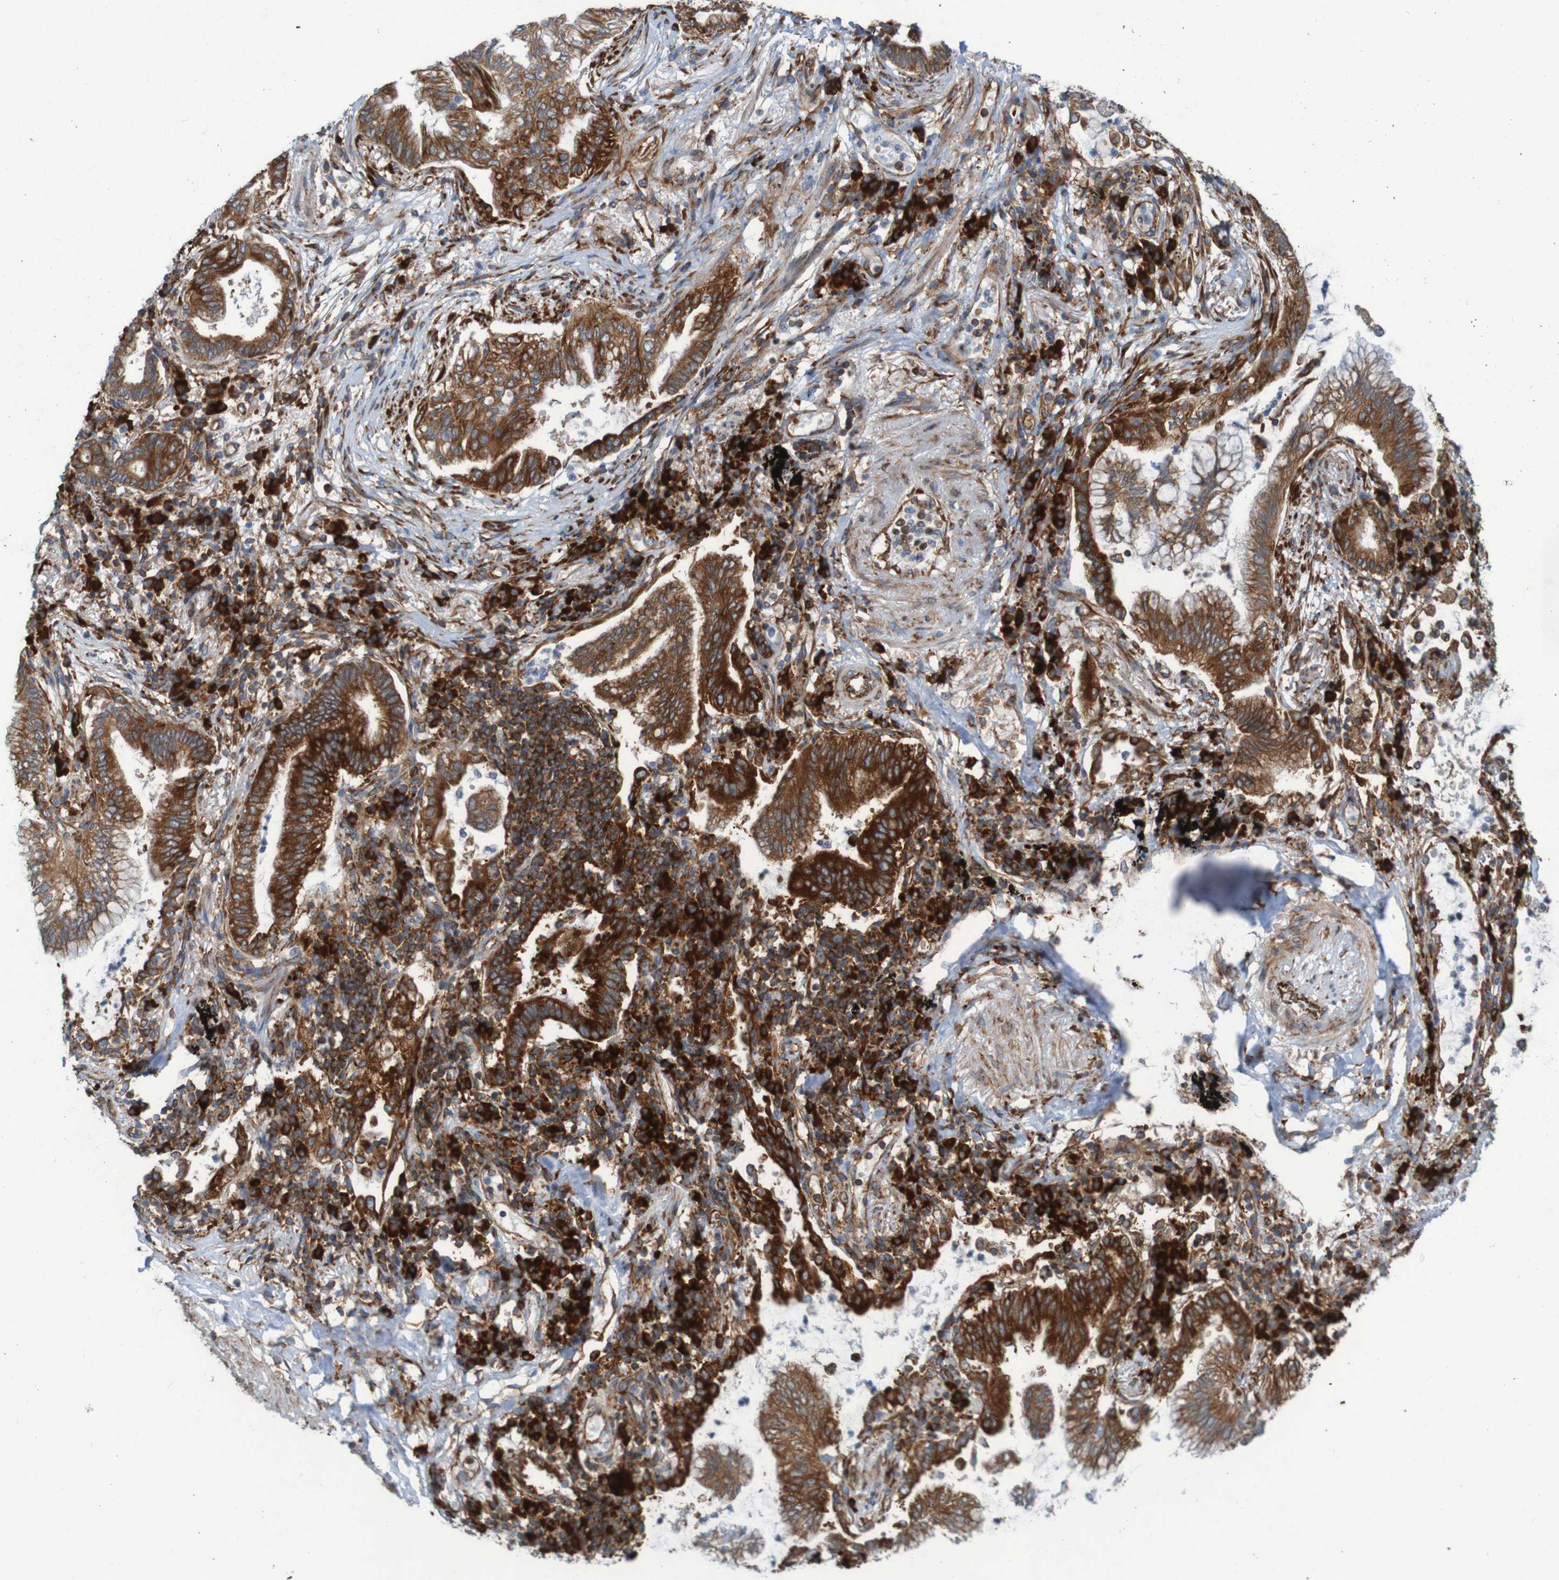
{"staining": {"intensity": "strong", "quantity": ">75%", "location": "cytoplasmic/membranous"}, "tissue": "lung cancer", "cell_type": "Tumor cells", "image_type": "cancer", "snomed": [{"axis": "morphology", "description": "Normal tissue, NOS"}, {"axis": "morphology", "description": "Adenocarcinoma, NOS"}, {"axis": "topography", "description": "Bronchus"}, {"axis": "topography", "description": "Lung"}], "caption": "Human lung adenocarcinoma stained with a protein marker demonstrates strong staining in tumor cells.", "gene": "RPL10", "patient": {"sex": "female", "age": 70}}